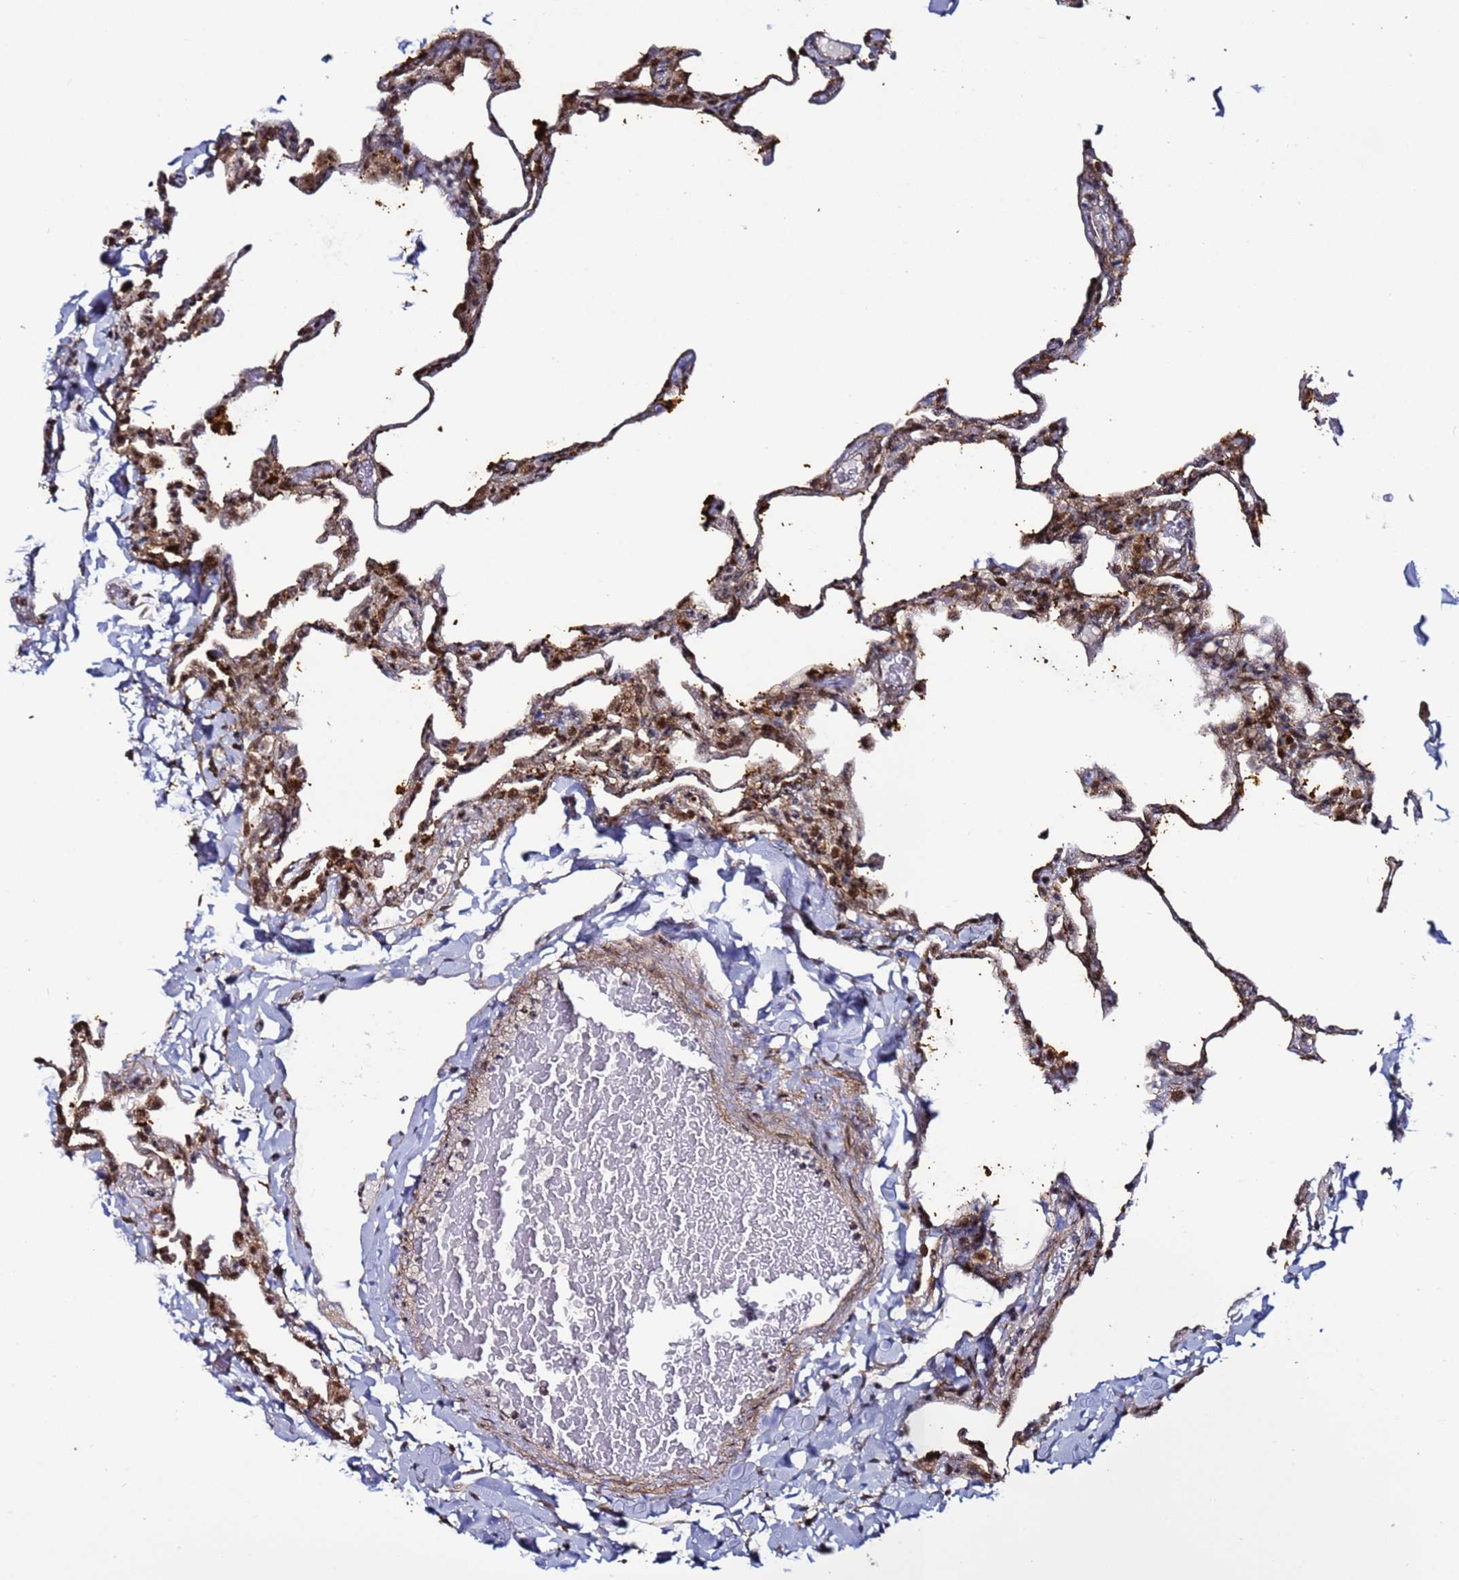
{"staining": {"intensity": "moderate", "quantity": "<25%", "location": "cytoplasmic/membranous,nuclear"}, "tissue": "lung", "cell_type": "Alveolar cells", "image_type": "normal", "snomed": [{"axis": "morphology", "description": "Normal tissue, NOS"}, {"axis": "topography", "description": "Lung"}], "caption": "Benign lung displays moderate cytoplasmic/membranous,nuclear positivity in about <25% of alveolar cells, visualized by immunohistochemistry. The protein of interest is shown in brown color, while the nuclei are stained blue.", "gene": "POLR2D", "patient": {"sex": "male", "age": 20}}